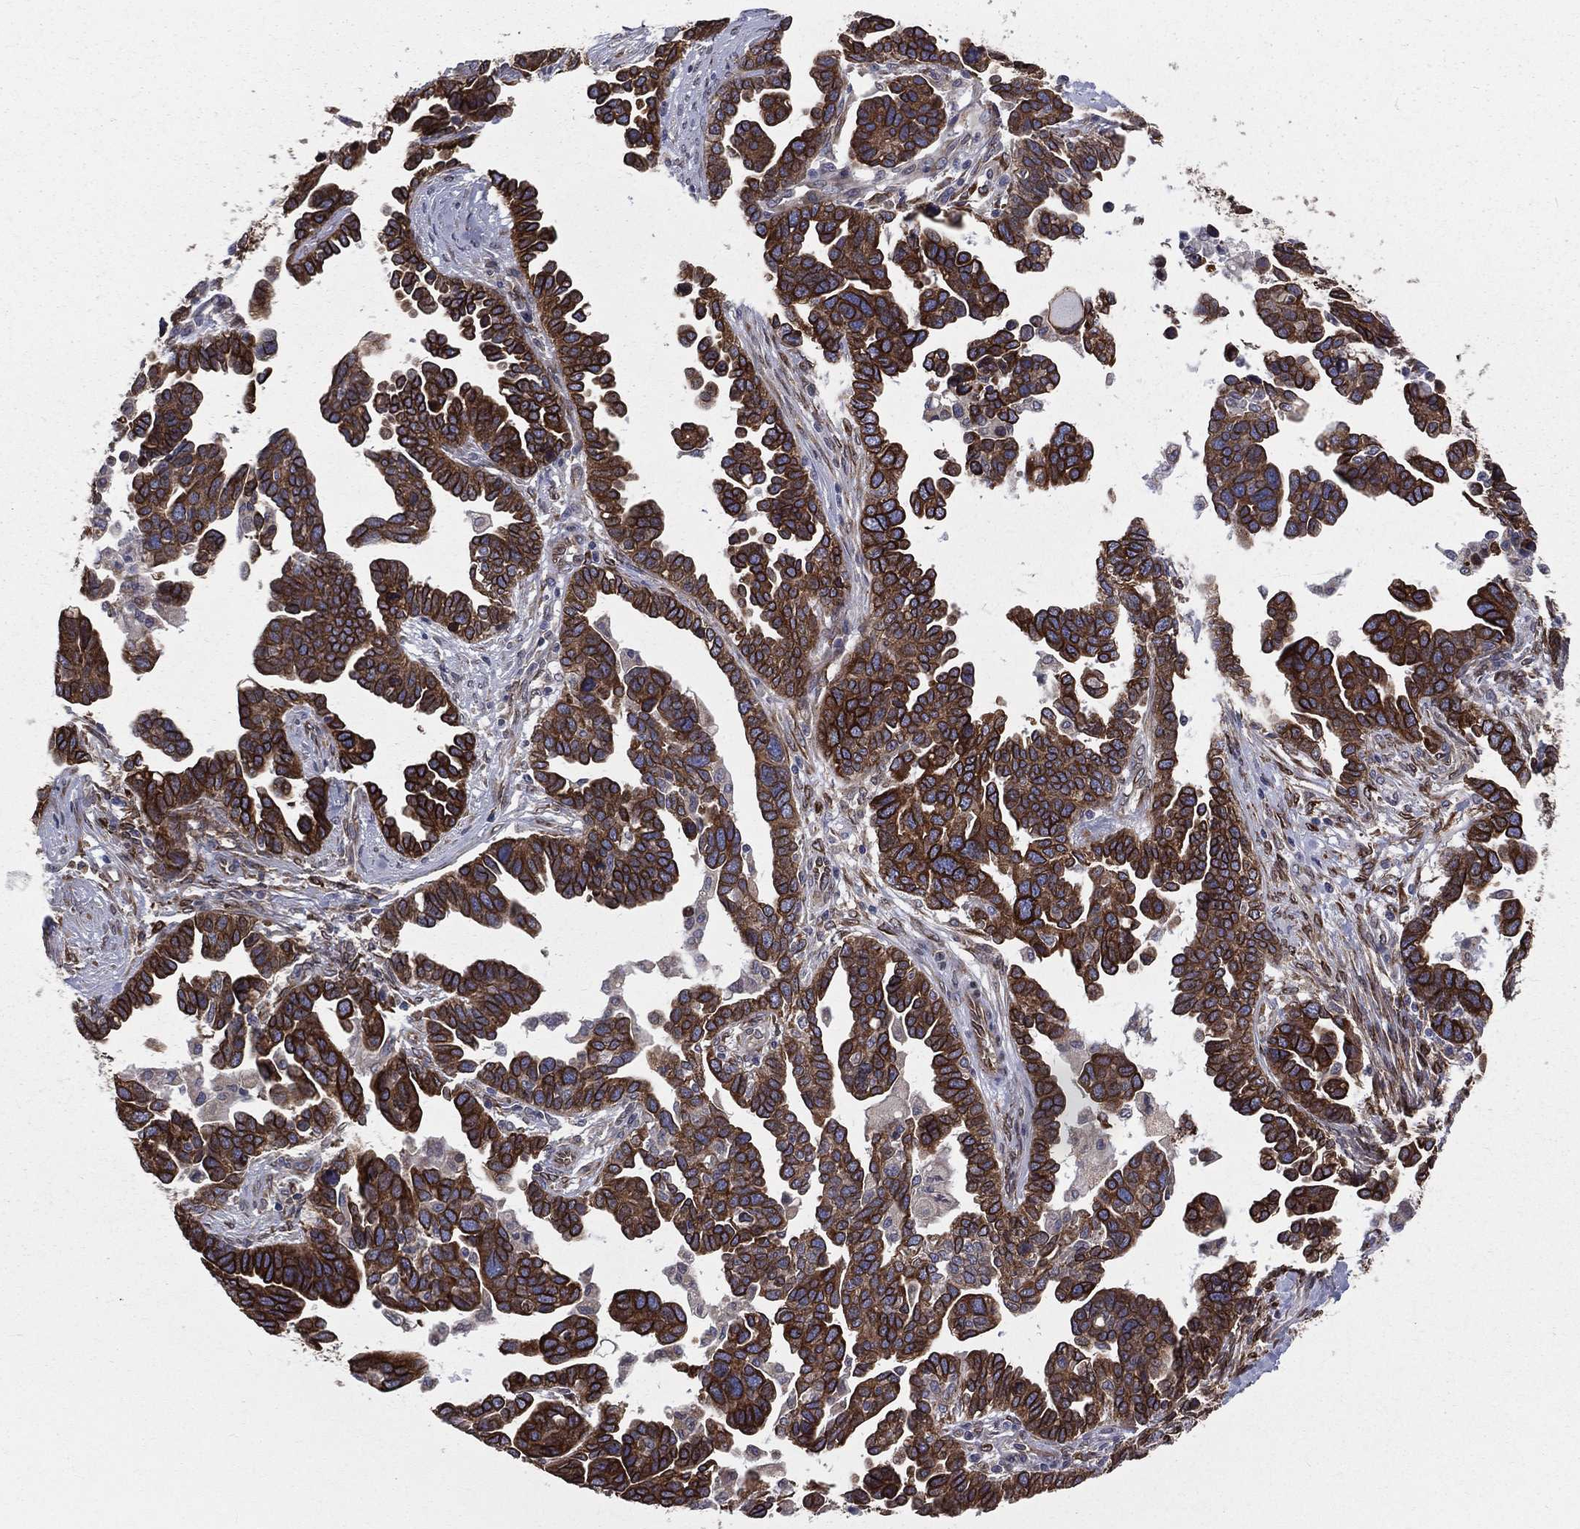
{"staining": {"intensity": "strong", "quantity": ">75%", "location": "cytoplasmic/membranous"}, "tissue": "ovarian cancer", "cell_type": "Tumor cells", "image_type": "cancer", "snomed": [{"axis": "morphology", "description": "Cystadenocarcinoma, serous, NOS"}, {"axis": "topography", "description": "Ovary"}], "caption": "This photomicrograph reveals ovarian cancer (serous cystadenocarcinoma) stained with IHC to label a protein in brown. The cytoplasmic/membranous of tumor cells show strong positivity for the protein. Nuclei are counter-stained blue.", "gene": "PGRMC1", "patient": {"sex": "female", "age": 54}}